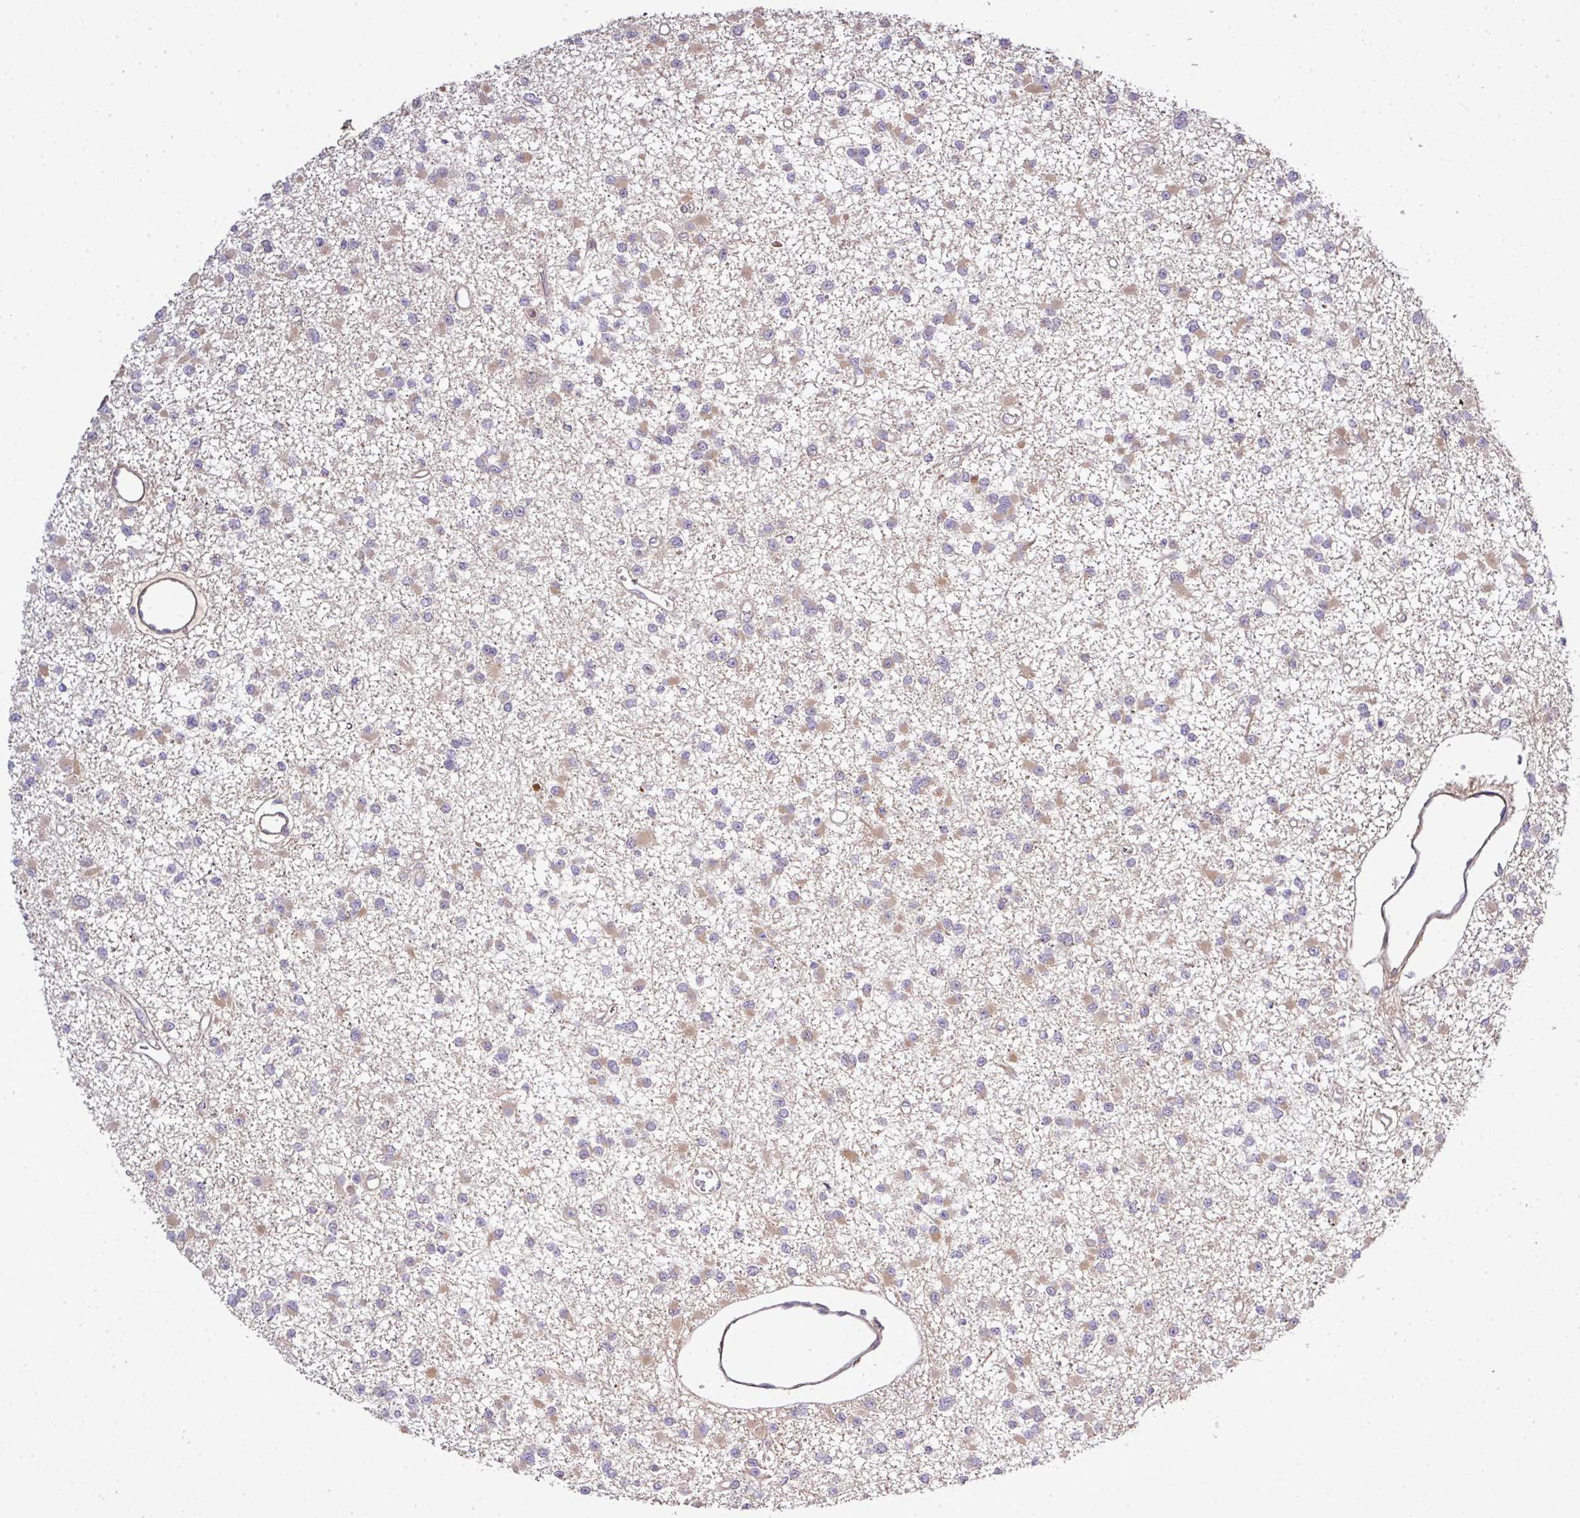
{"staining": {"intensity": "weak", "quantity": "25%-75%", "location": "cytoplasmic/membranous"}, "tissue": "glioma", "cell_type": "Tumor cells", "image_type": "cancer", "snomed": [{"axis": "morphology", "description": "Glioma, malignant, Low grade"}, {"axis": "topography", "description": "Brain"}], "caption": "There is low levels of weak cytoplasmic/membranous staining in tumor cells of low-grade glioma (malignant), as demonstrated by immunohistochemical staining (brown color).", "gene": "TMEM107", "patient": {"sex": "female", "age": 22}}